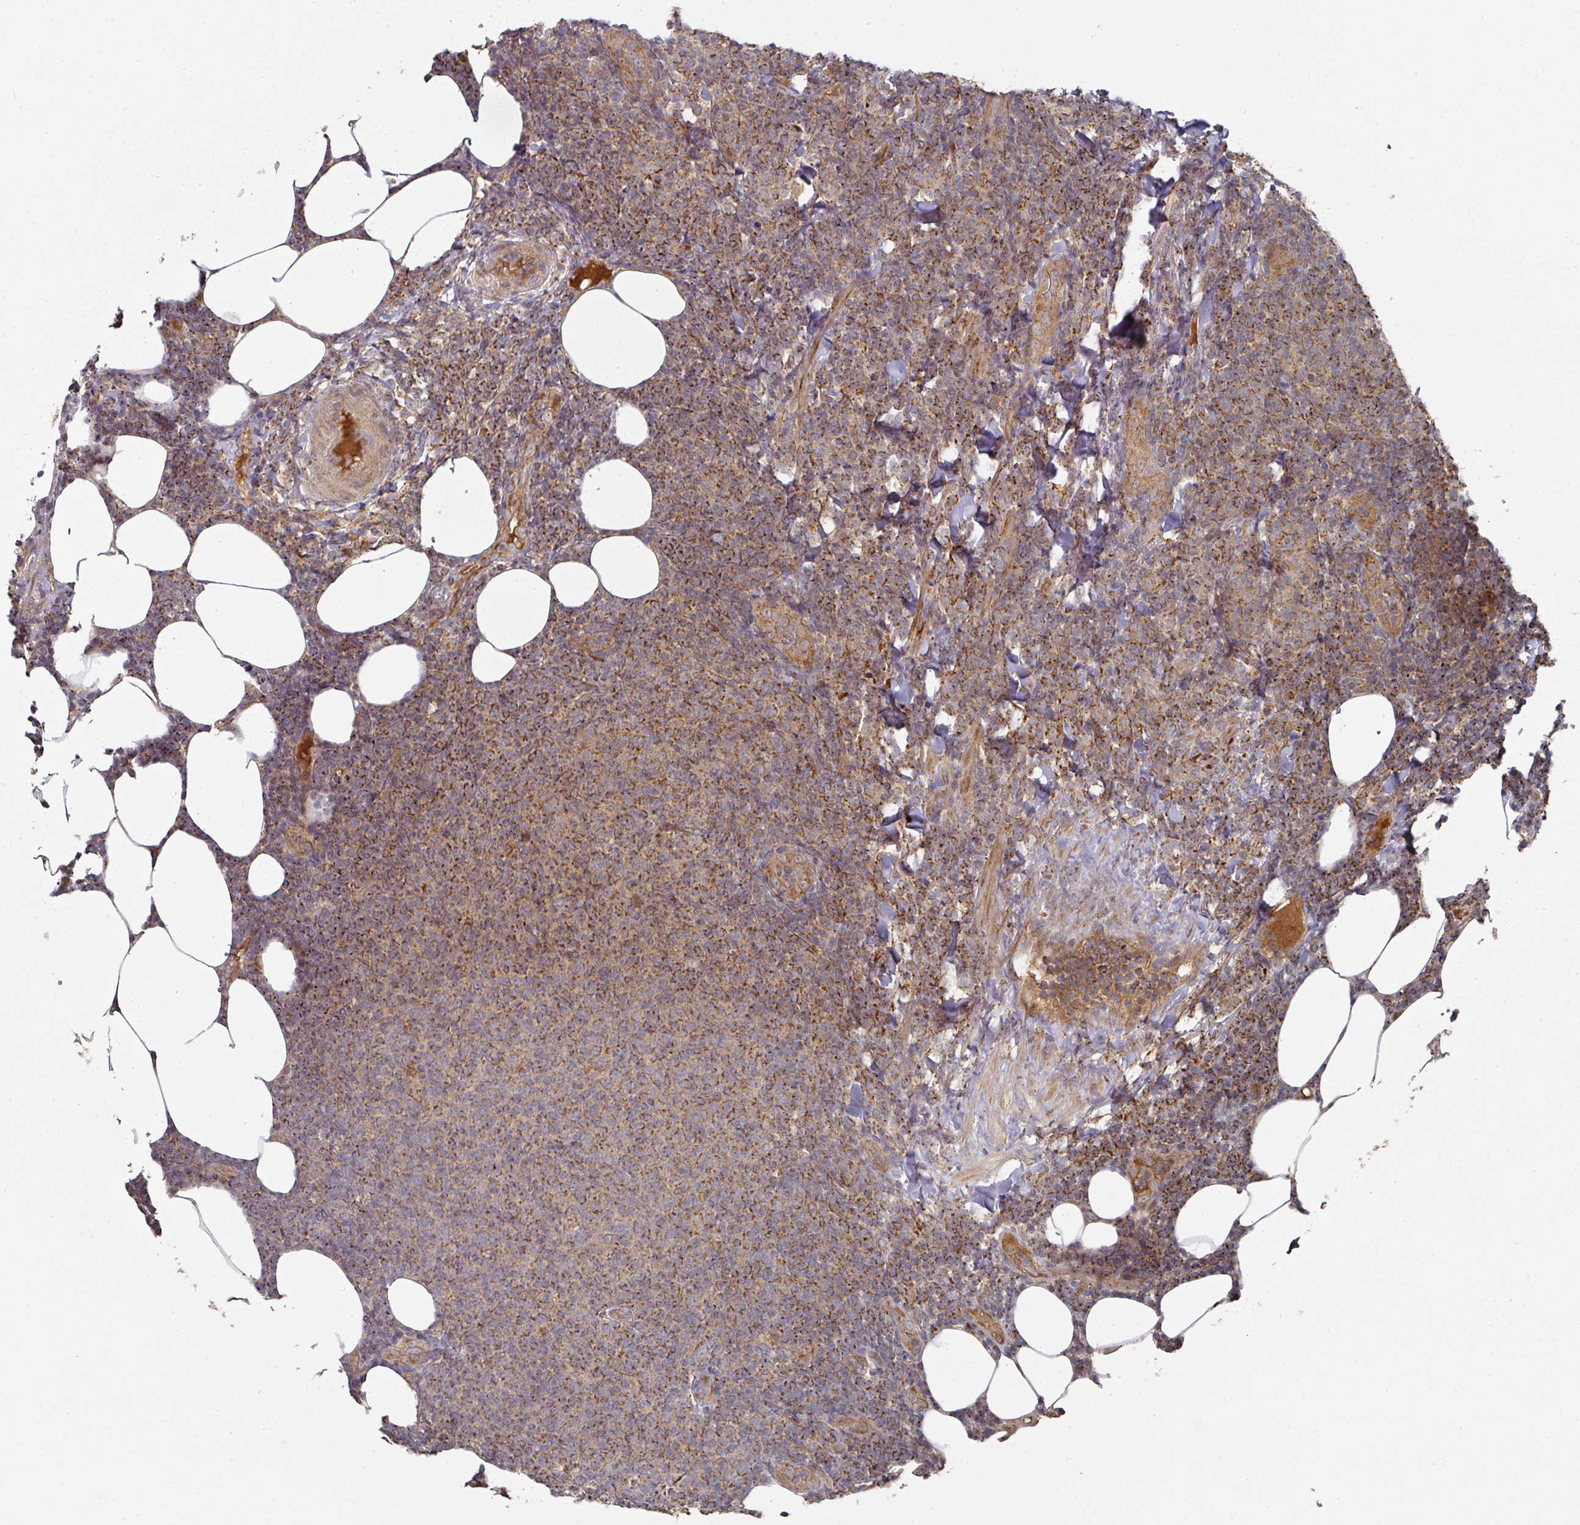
{"staining": {"intensity": "strong", "quantity": ">75%", "location": "cytoplasmic/membranous"}, "tissue": "lymphoma", "cell_type": "Tumor cells", "image_type": "cancer", "snomed": [{"axis": "morphology", "description": "Malignant lymphoma, non-Hodgkin's type, Low grade"}, {"axis": "topography", "description": "Lymph node"}], "caption": "Immunohistochemistry of malignant lymphoma, non-Hodgkin's type (low-grade) shows high levels of strong cytoplasmic/membranous staining in approximately >75% of tumor cells. The staining is performed using DAB brown chromogen to label protein expression. The nuclei are counter-stained blue using hematoxylin.", "gene": "DNAJC7", "patient": {"sex": "male", "age": 66}}